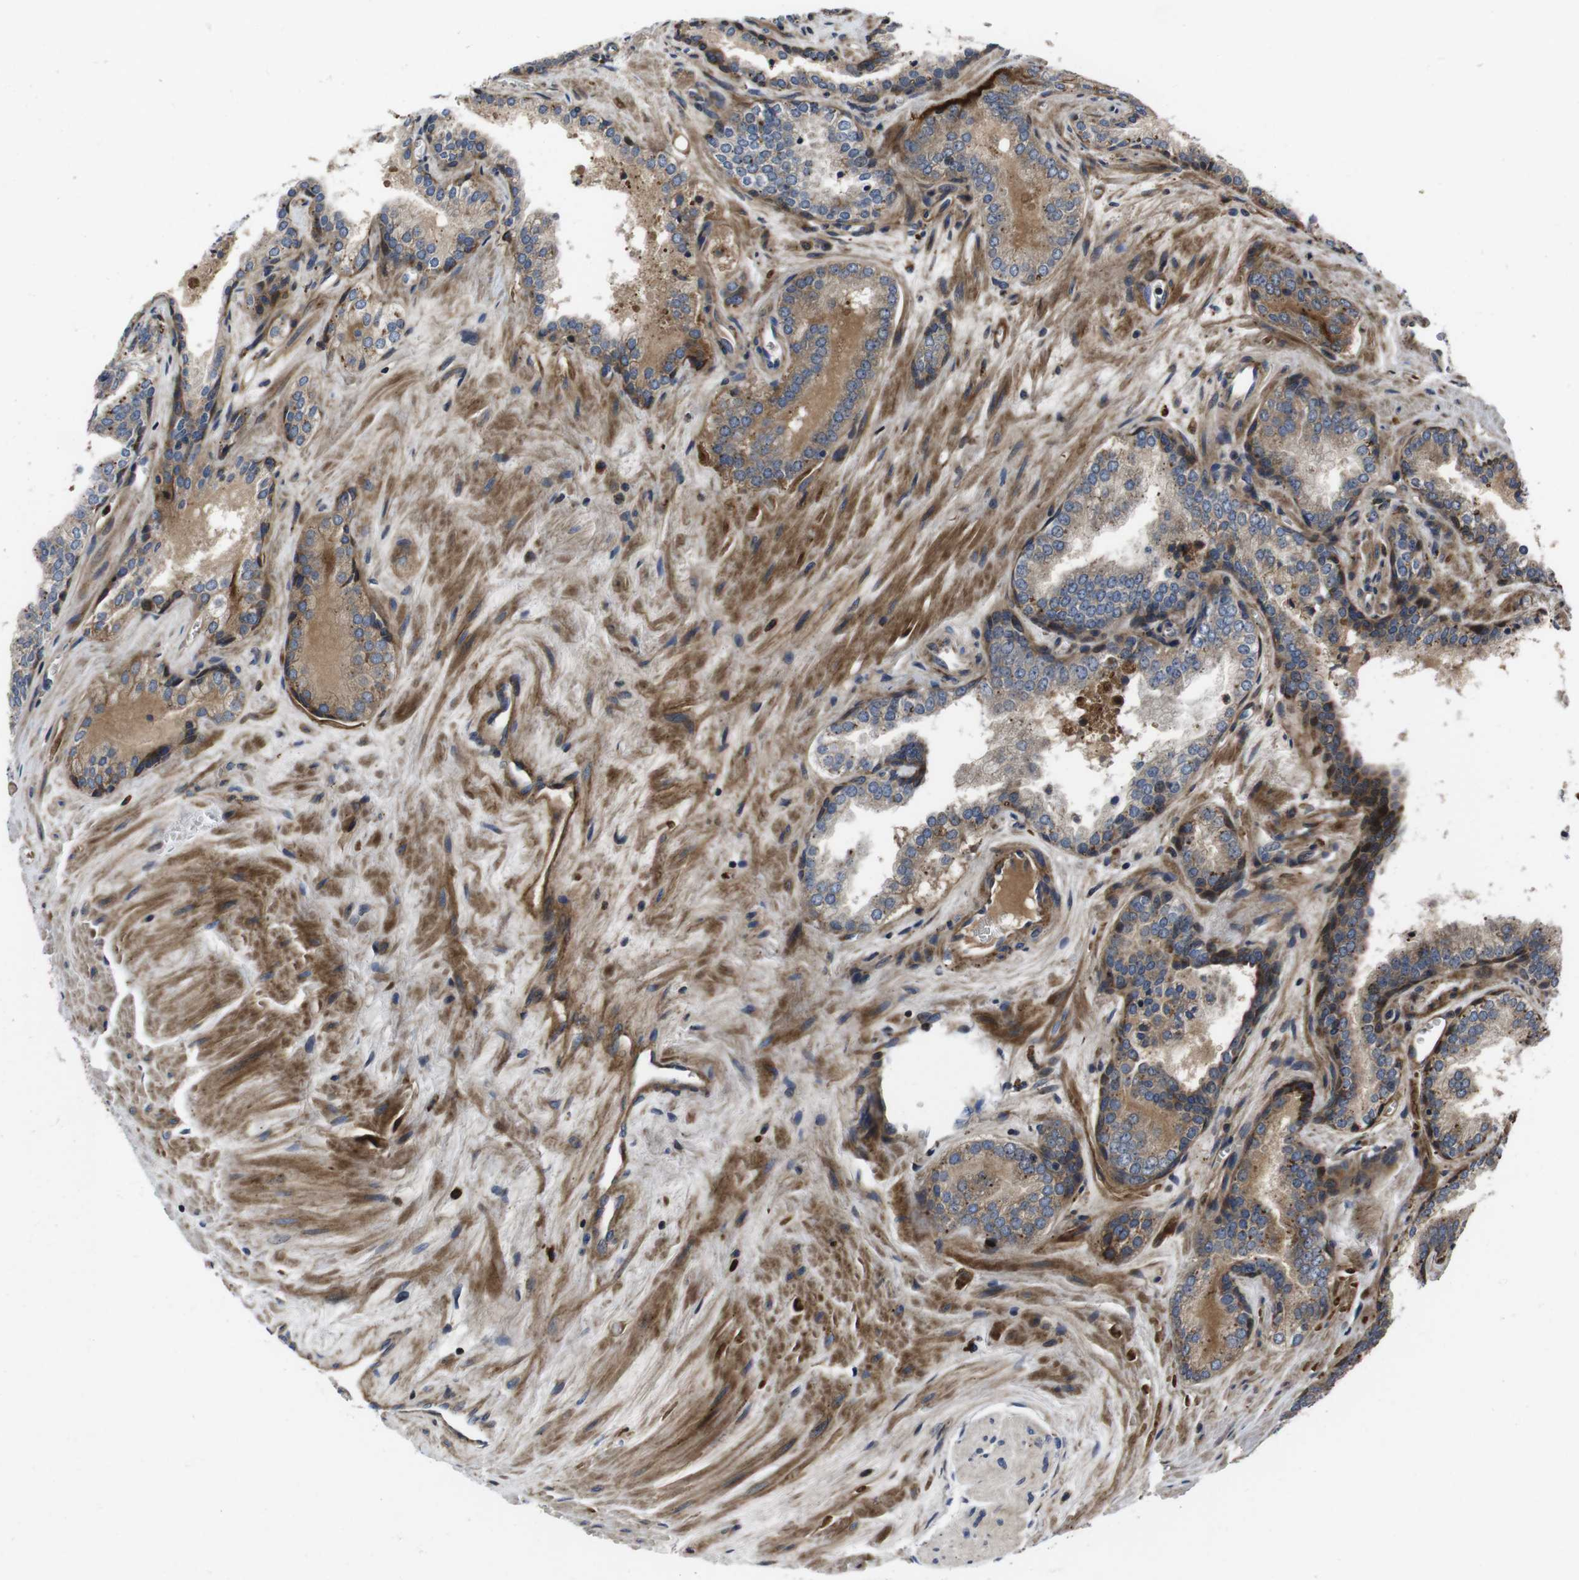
{"staining": {"intensity": "weak", "quantity": ">75%", "location": "cytoplasmic/membranous"}, "tissue": "prostate cancer", "cell_type": "Tumor cells", "image_type": "cancer", "snomed": [{"axis": "morphology", "description": "Adenocarcinoma, Low grade"}, {"axis": "topography", "description": "Prostate"}], "caption": "Protein staining exhibits weak cytoplasmic/membranous staining in approximately >75% of tumor cells in prostate cancer.", "gene": "SMYD3", "patient": {"sex": "male", "age": 60}}